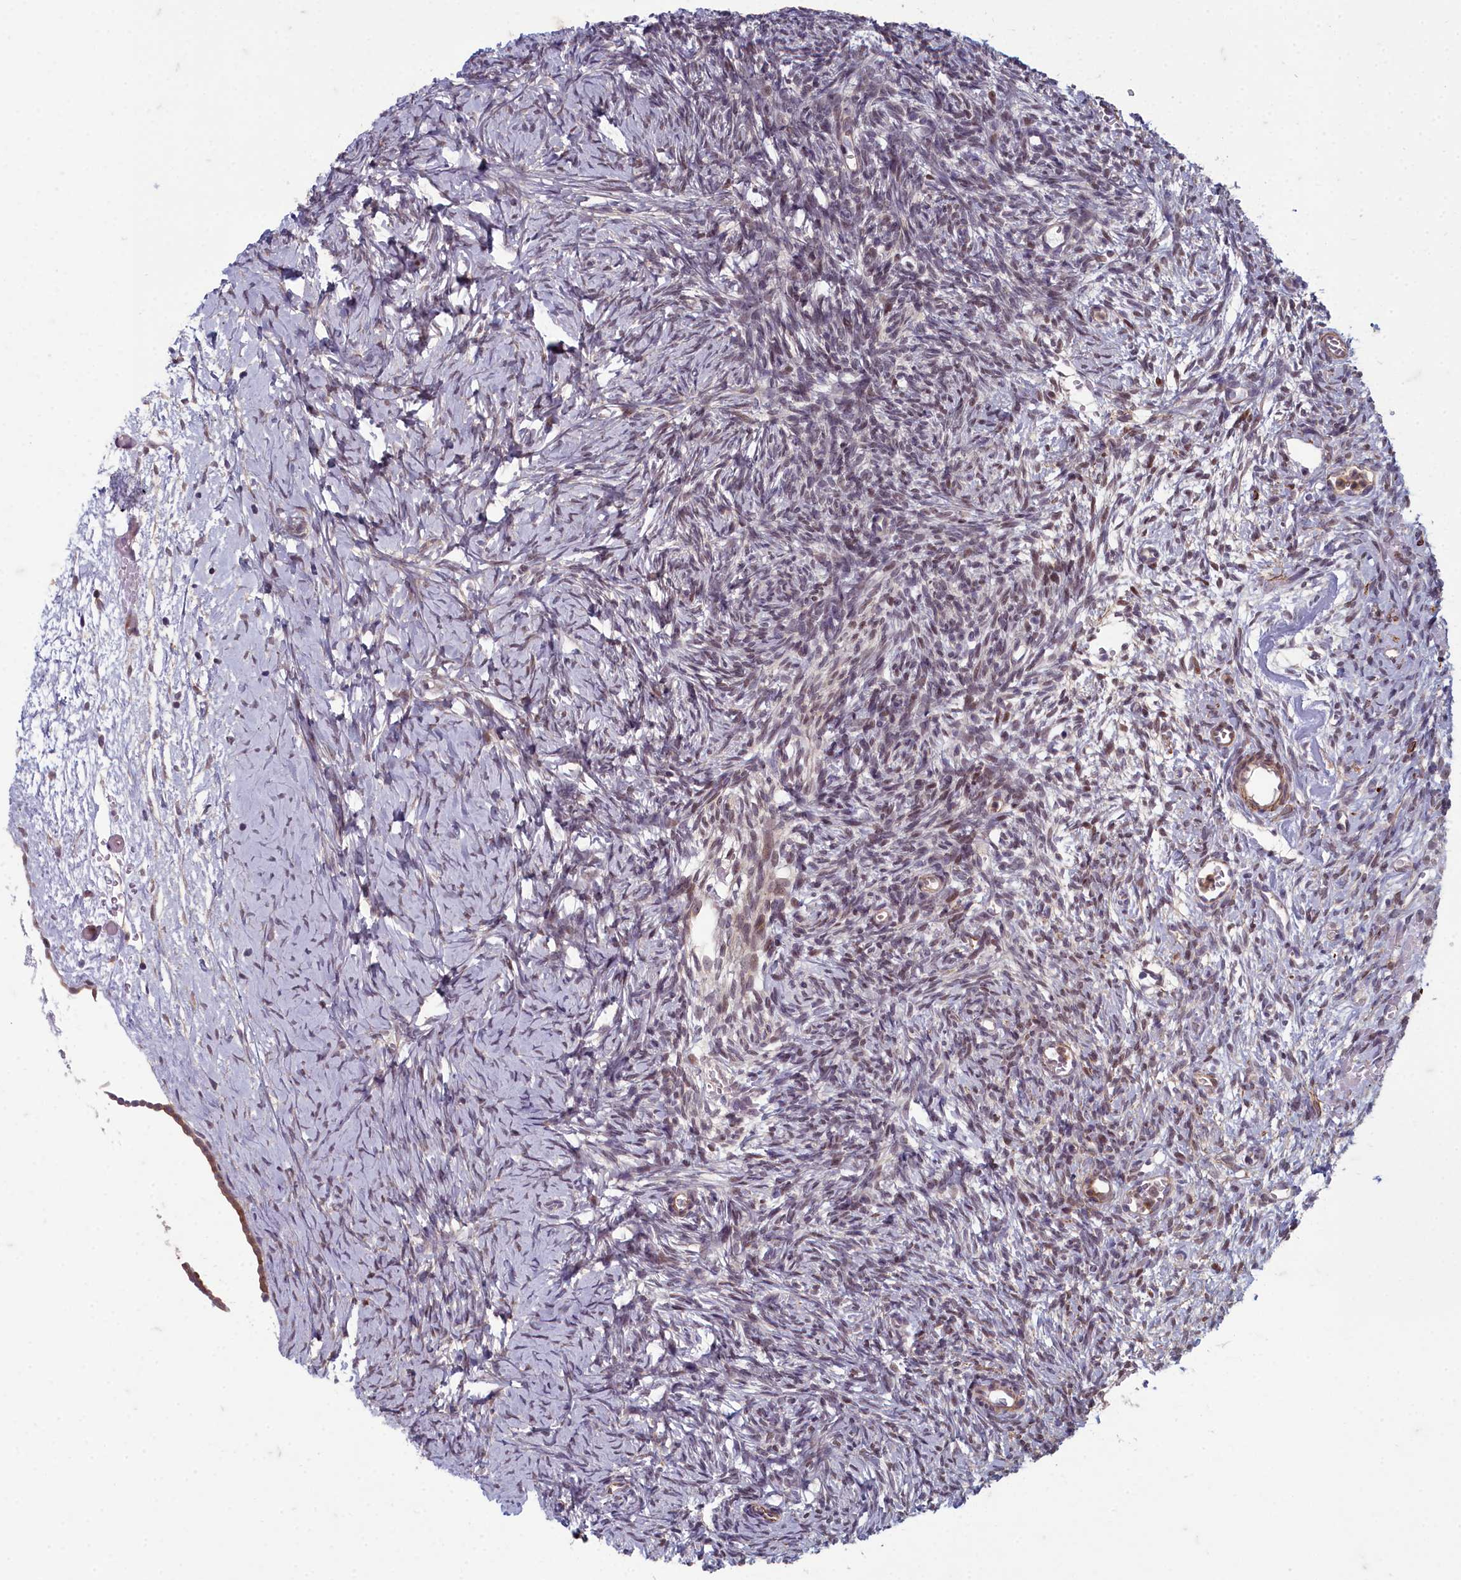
{"staining": {"intensity": "moderate", "quantity": "25%-75%", "location": "nuclear"}, "tissue": "ovary", "cell_type": "Ovarian stroma cells", "image_type": "normal", "snomed": [{"axis": "morphology", "description": "Normal tissue, NOS"}, {"axis": "topography", "description": "Ovary"}], "caption": "Ovary stained with IHC shows moderate nuclear expression in approximately 25%-75% of ovarian stroma cells.", "gene": "ZNF626", "patient": {"sex": "female", "age": 39}}